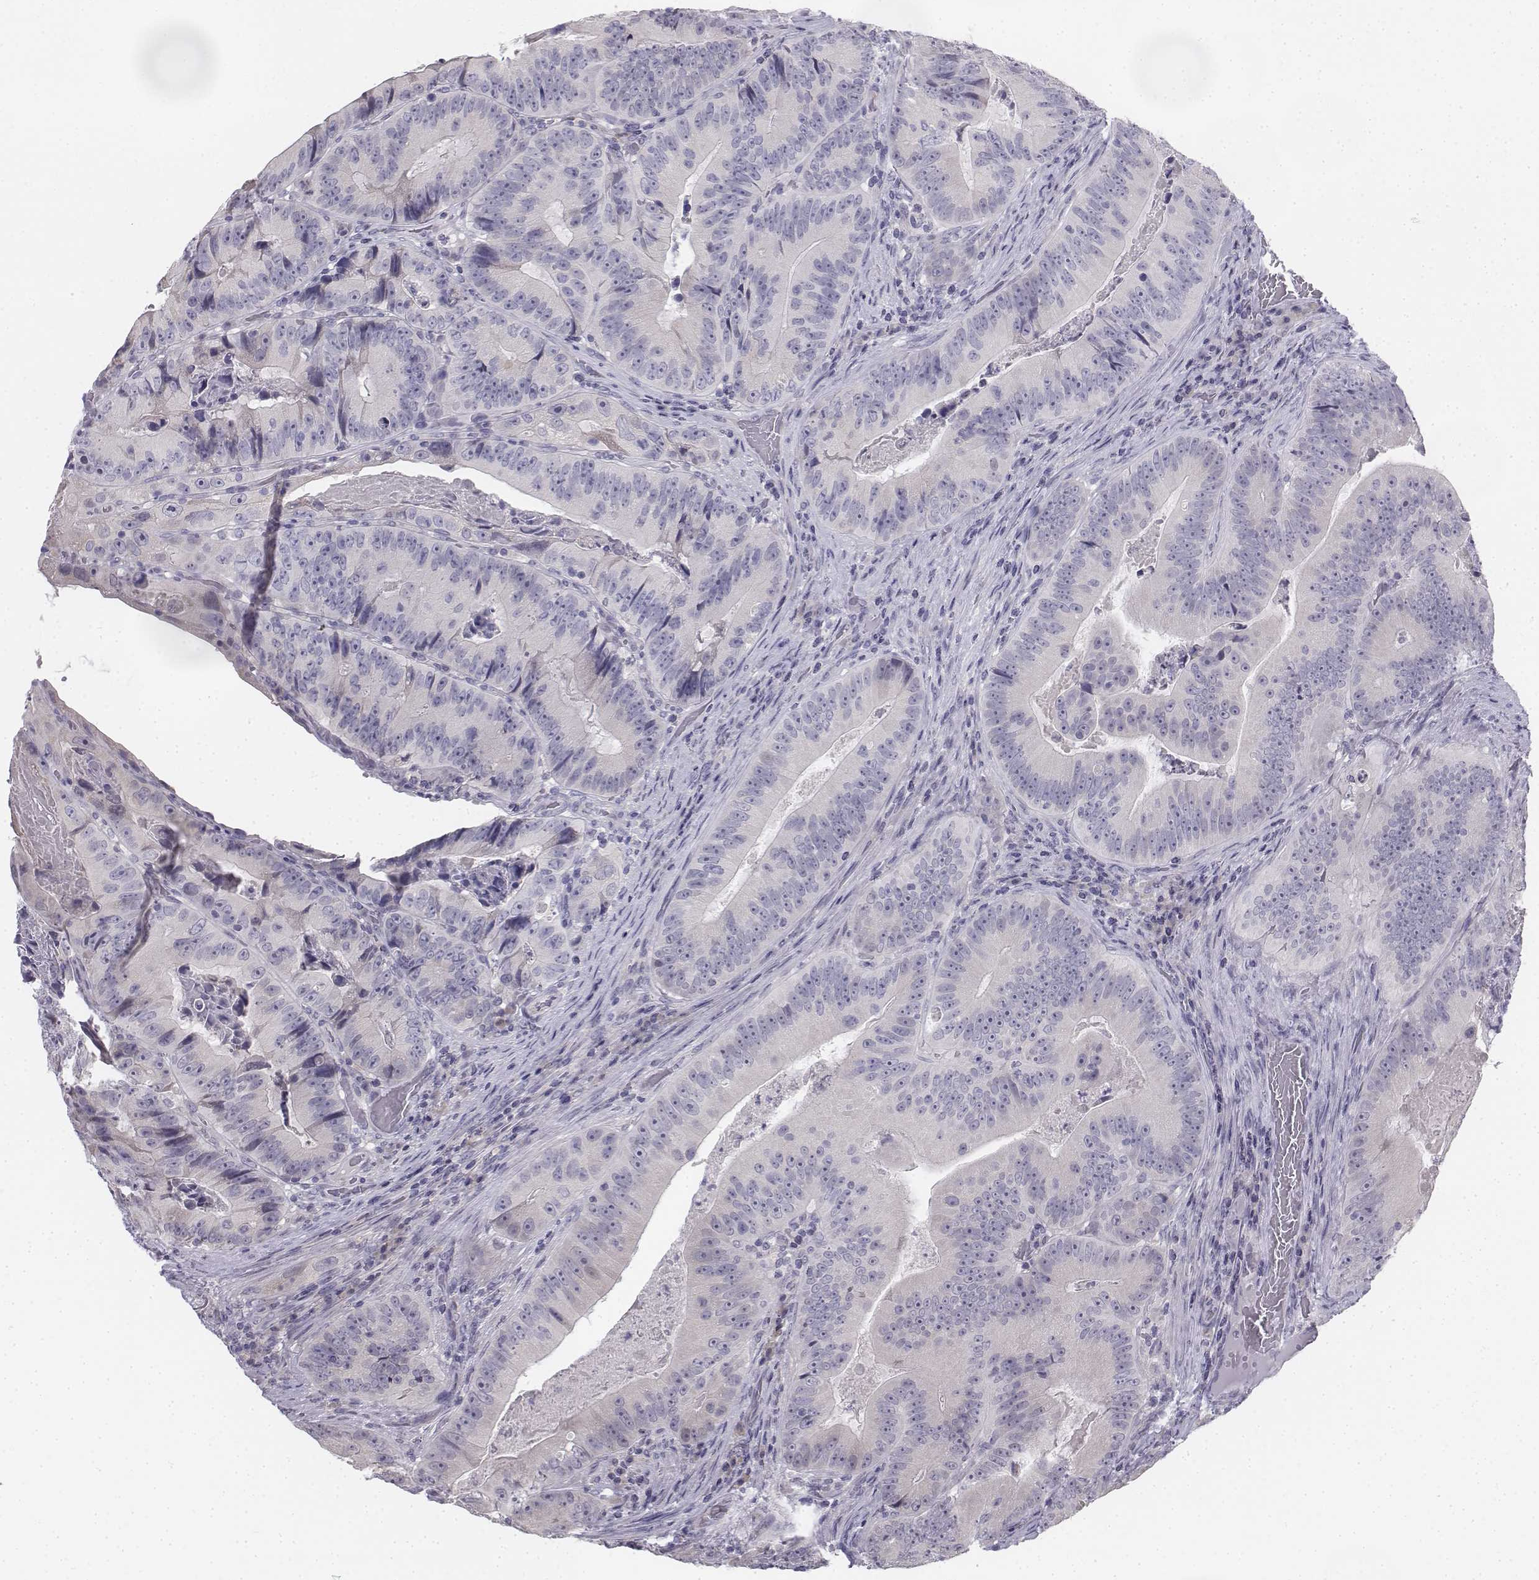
{"staining": {"intensity": "negative", "quantity": "none", "location": "none"}, "tissue": "colorectal cancer", "cell_type": "Tumor cells", "image_type": "cancer", "snomed": [{"axis": "morphology", "description": "Adenocarcinoma, NOS"}, {"axis": "topography", "description": "Colon"}], "caption": "Colorectal adenocarcinoma stained for a protein using immunohistochemistry shows no positivity tumor cells.", "gene": "PENK", "patient": {"sex": "female", "age": 86}}